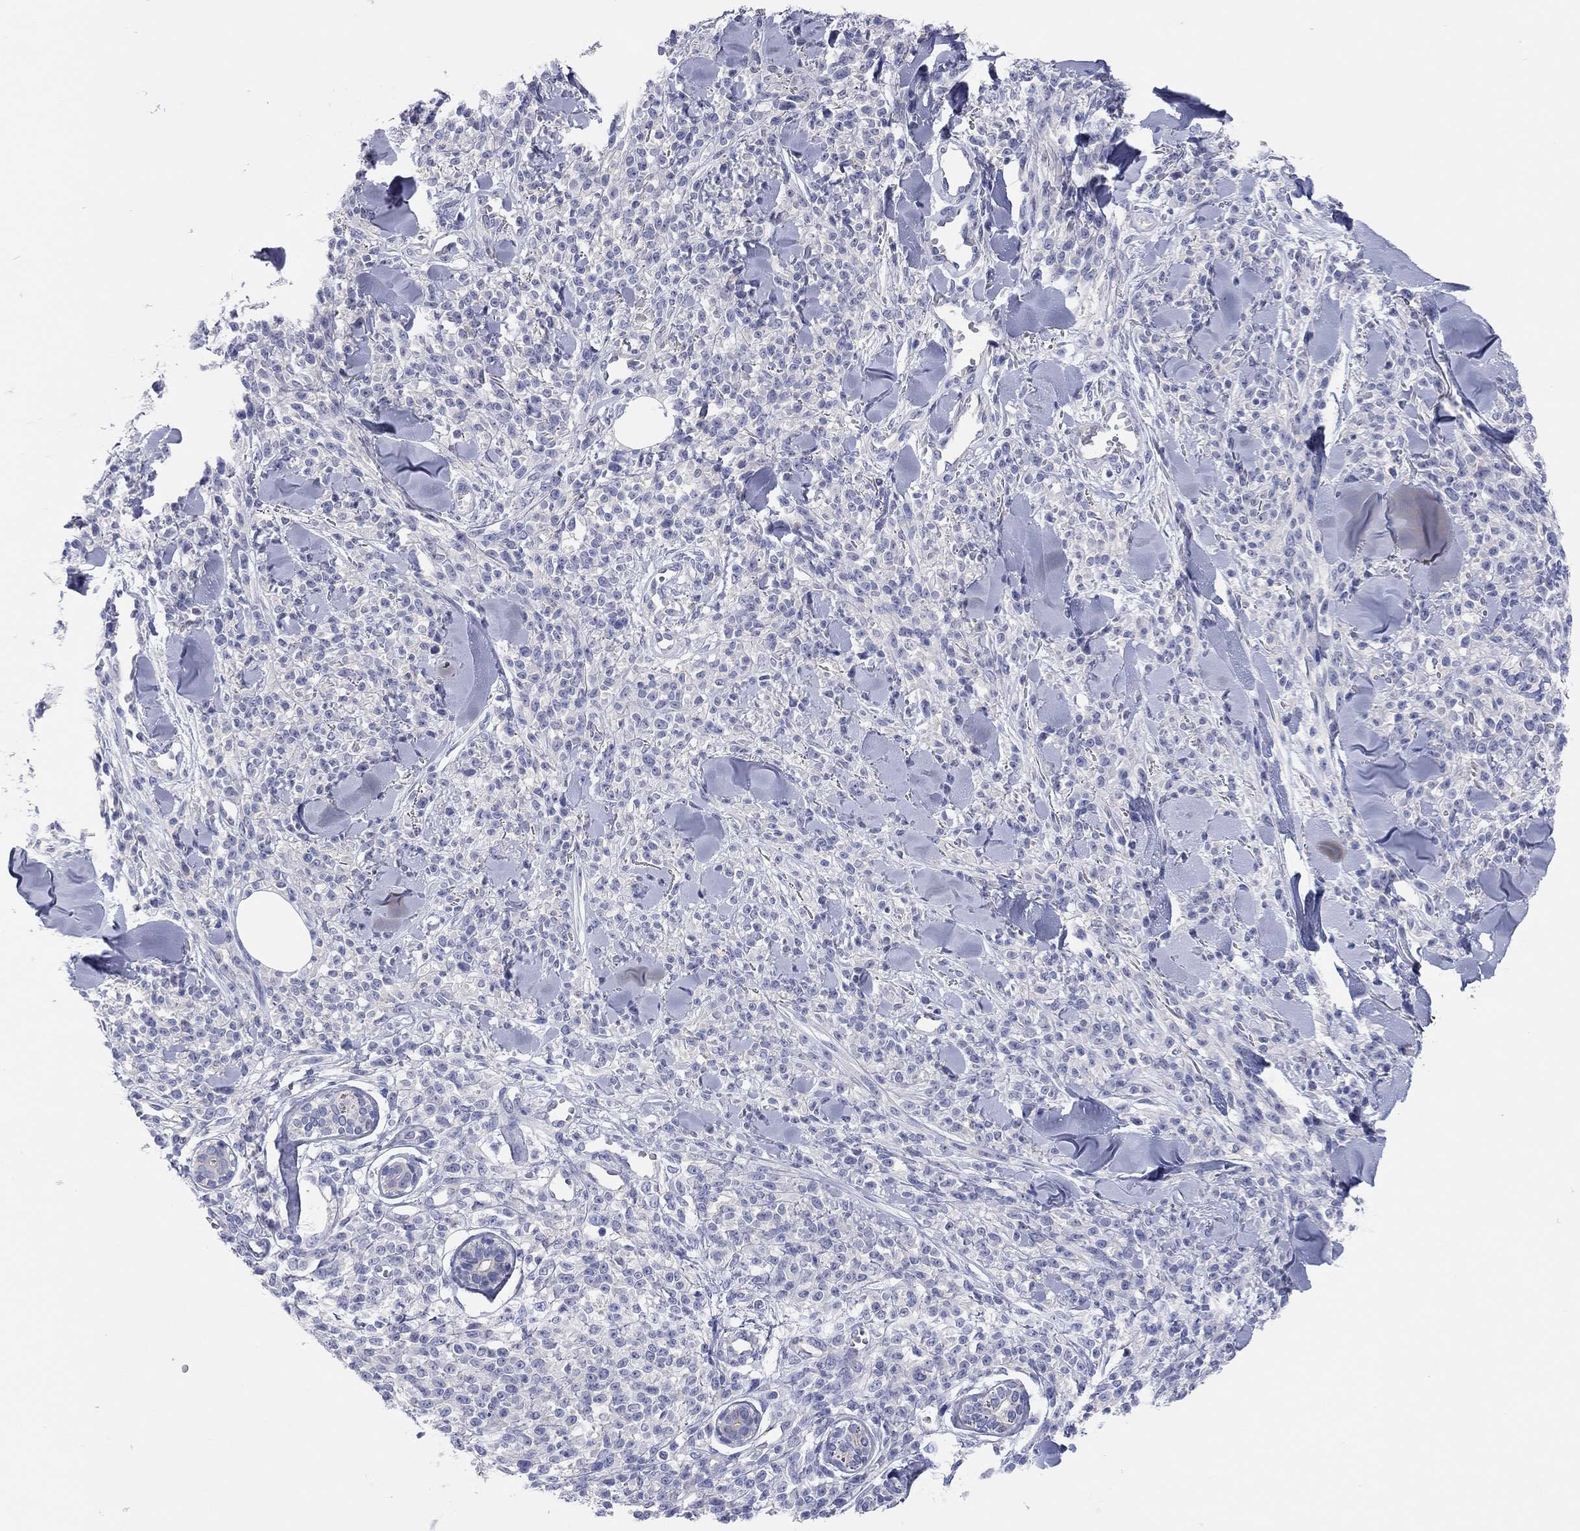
{"staining": {"intensity": "negative", "quantity": "none", "location": "none"}, "tissue": "melanoma", "cell_type": "Tumor cells", "image_type": "cancer", "snomed": [{"axis": "morphology", "description": "Malignant melanoma, NOS"}, {"axis": "topography", "description": "Skin"}, {"axis": "topography", "description": "Skin of trunk"}], "caption": "High magnification brightfield microscopy of melanoma stained with DAB (brown) and counterstained with hematoxylin (blue): tumor cells show no significant expression.", "gene": "TMEM221", "patient": {"sex": "male", "age": 74}}